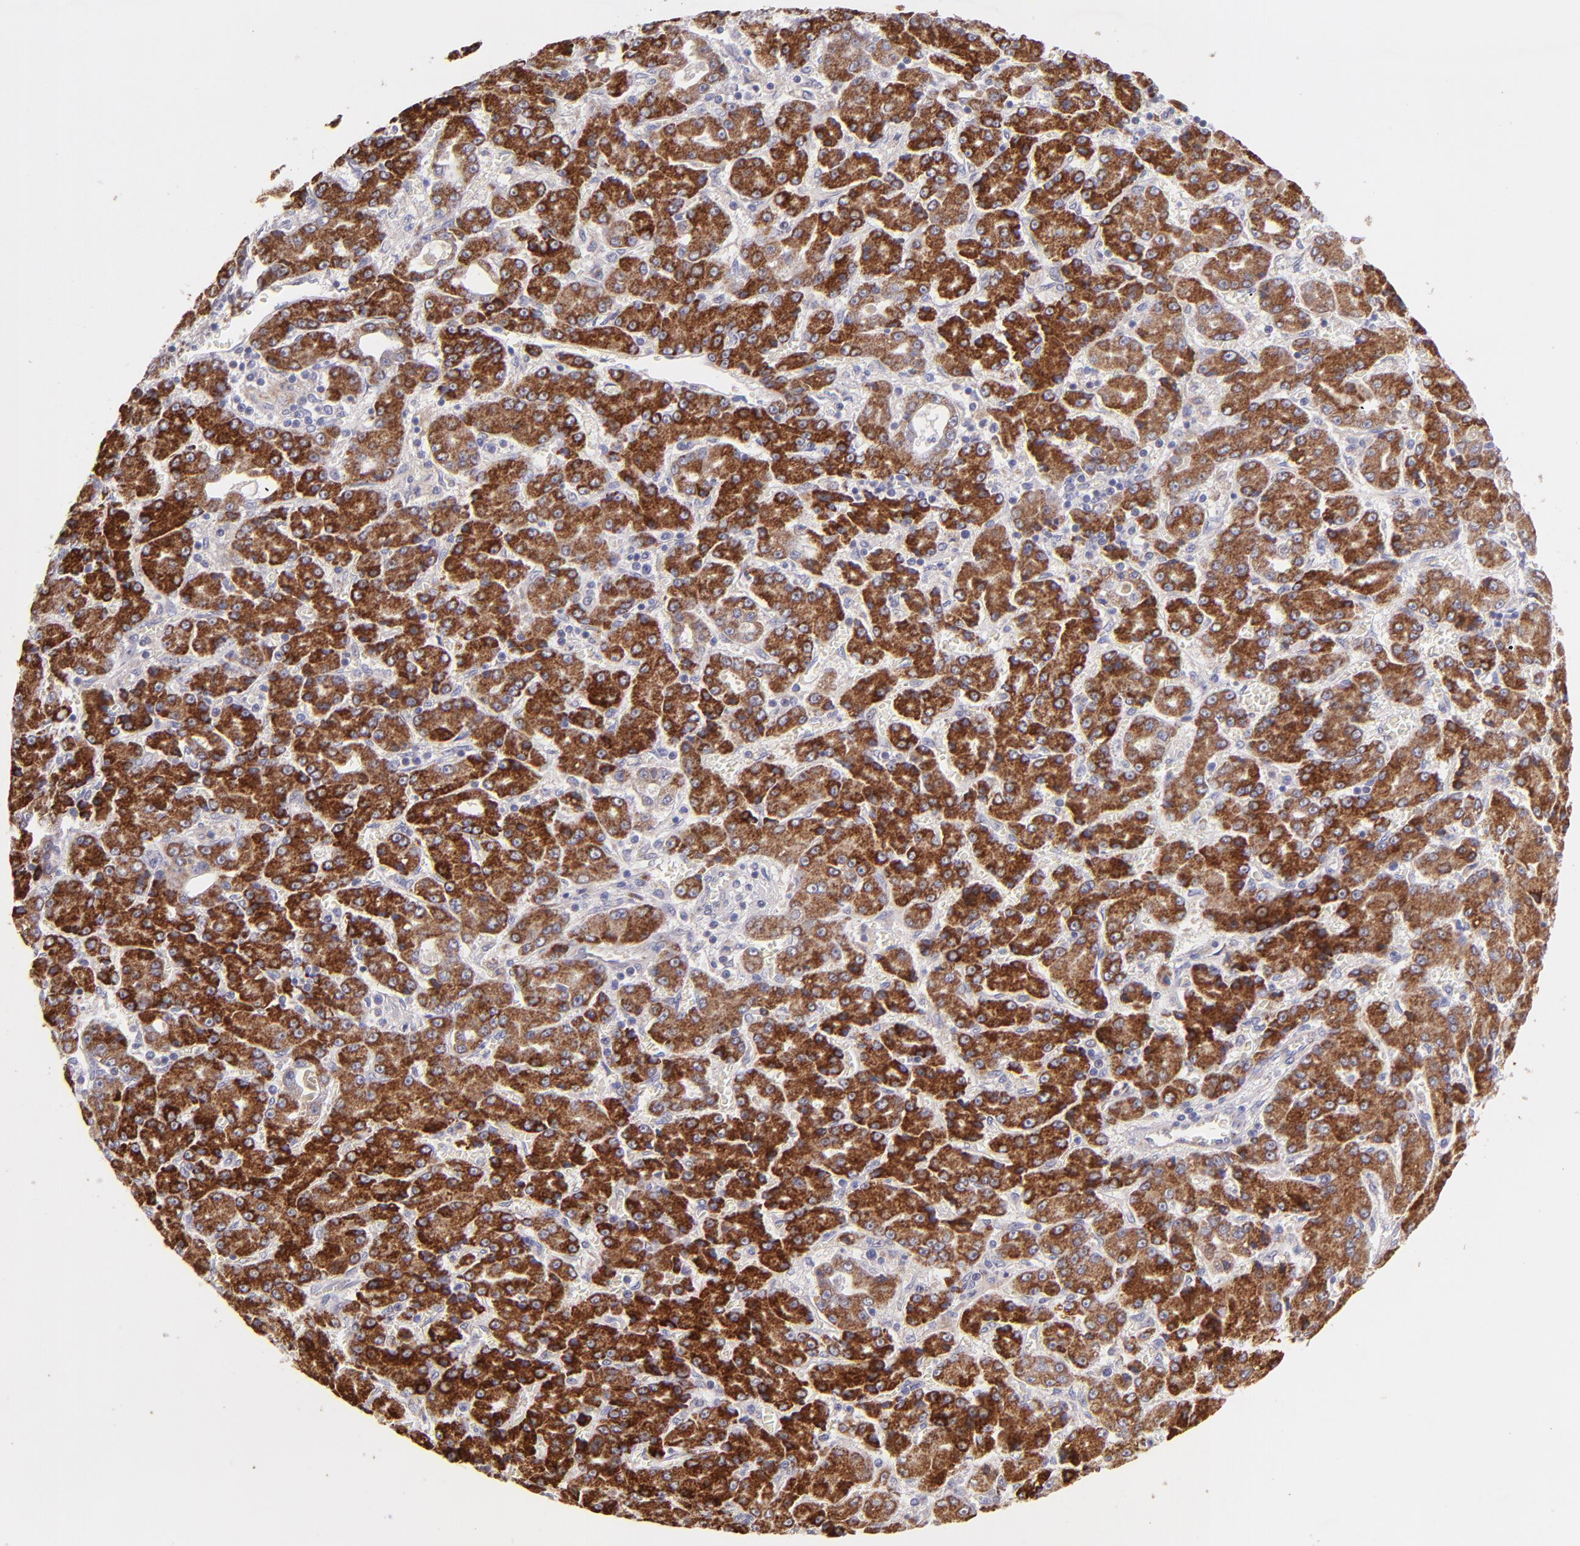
{"staining": {"intensity": "strong", "quantity": ">75%", "location": "cytoplasmic/membranous"}, "tissue": "liver cancer", "cell_type": "Tumor cells", "image_type": "cancer", "snomed": [{"axis": "morphology", "description": "Carcinoma, Hepatocellular, NOS"}, {"axis": "topography", "description": "Liver"}], "caption": "The histopathology image reveals immunohistochemical staining of liver hepatocellular carcinoma. There is strong cytoplasmic/membranous expression is appreciated in about >75% of tumor cells.", "gene": "SH2D4A", "patient": {"sex": "male", "age": 69}}